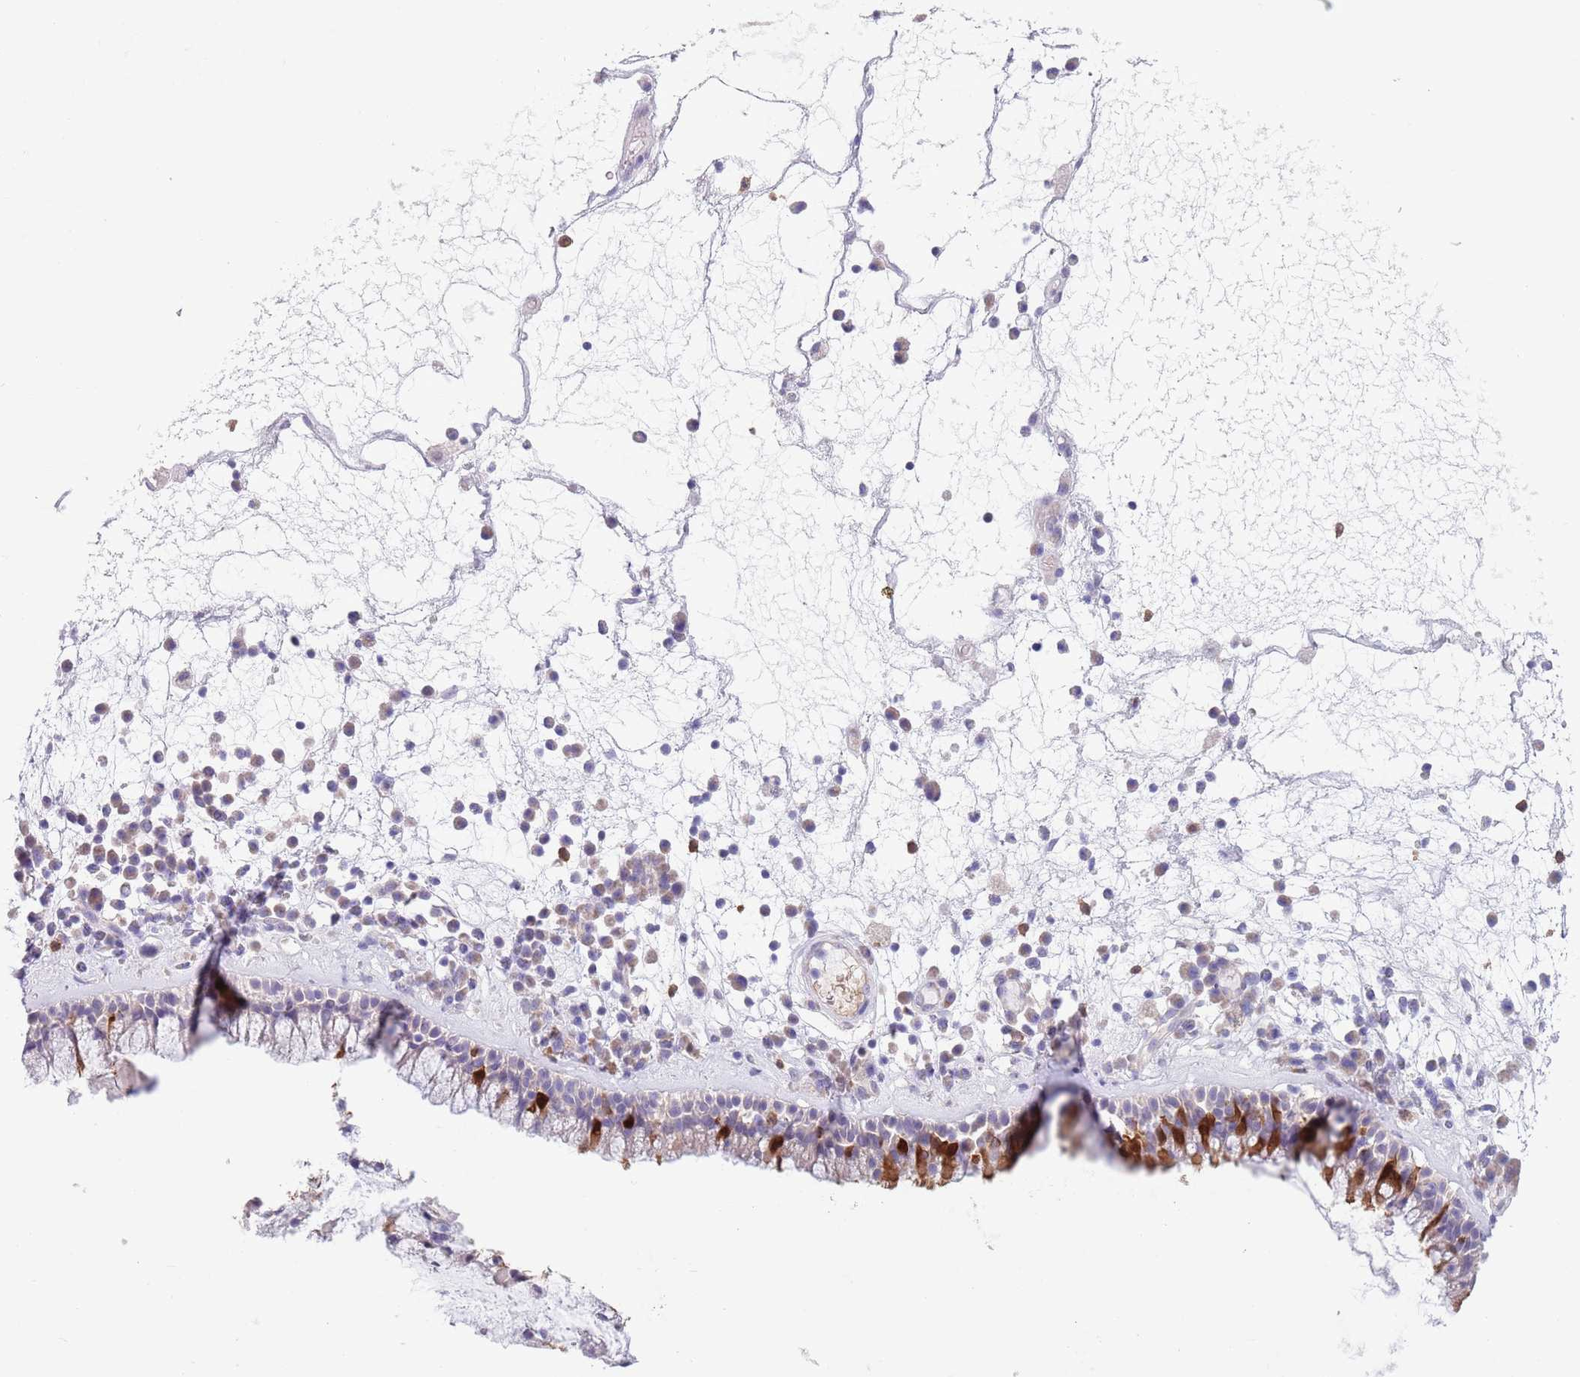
{"staining": {"intensity": "strong", "quantity": "25%-75%", "location": "cytoplasmic/membranous"}, "tissue": "nasopharynx", "cell_type": "Respiratory epithelial cells", "image_type": "normal", "snomed": [{"axis": "morphology", "description": "Normal tissue, NOS"}, {"axis": "morphology", "description": "Inflammation, NOS"}, {"axis": "topography", "description": "Nasopharynx"}], "caption": "An immunohistochemistry (IHC) micrograph of benign tissue is shown. Protein staining in brown labels strong cytoplasmic/membranous positivity in nasopharynx within respiratory epithelial cells.", "gene": "ZFP2", "patient": {"sex": "male", "age": 70}}